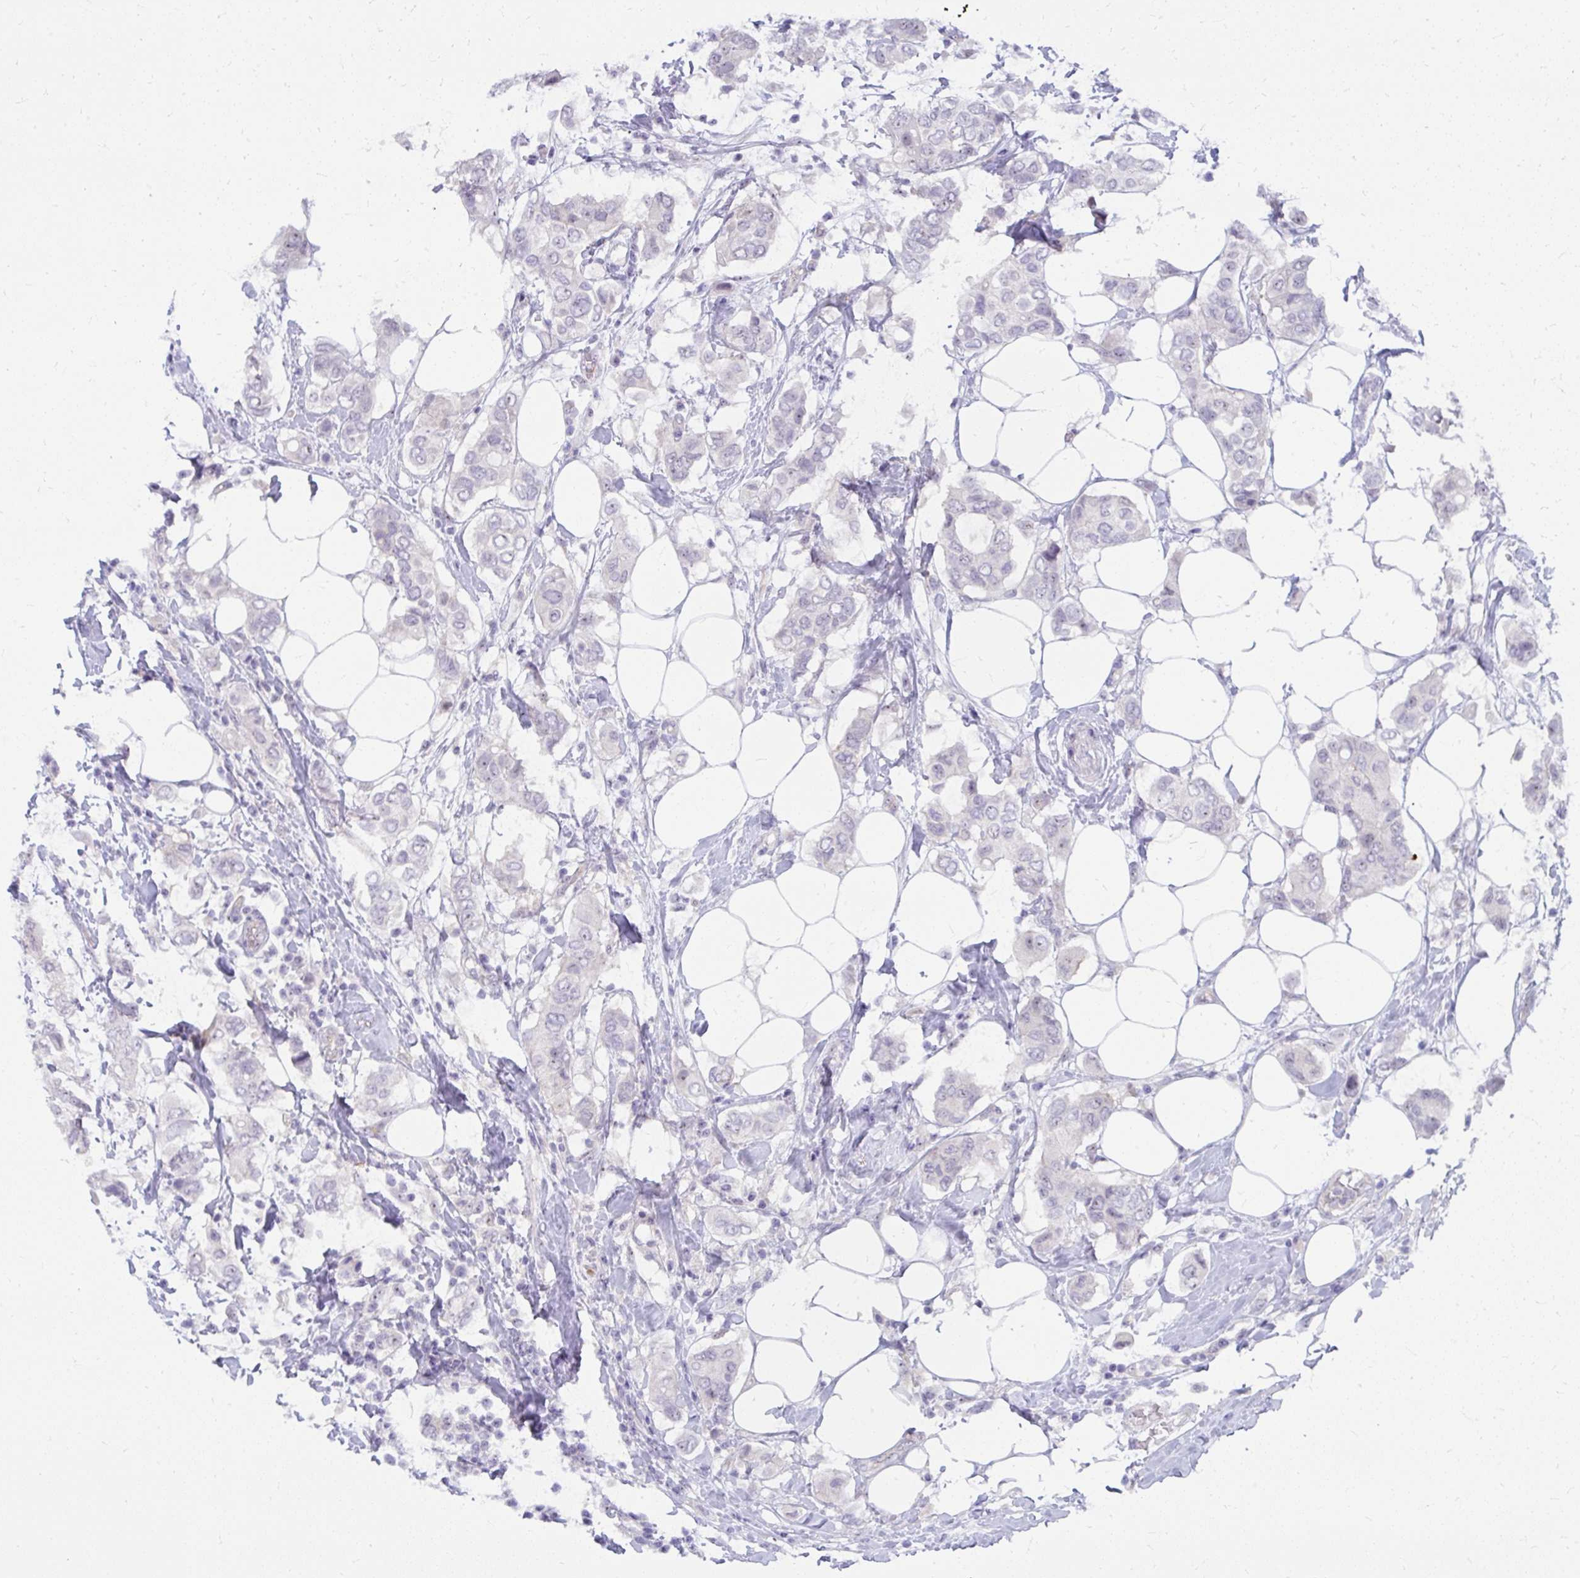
{"staining": {"intensity": "negative", "quantity": "none", "location": "none"}, "tissue": "breast cancer", "cell_type": "Tumor cells", "image_type": "cancer", "snomed": [{"axis": "morphology", "description": "Lobular carcinoma"}, {"axis": "topography", "description": "Breast"}], "caption": "There is no significant positivity in tumor cells of breast cancer (lobular carcinoma). The staining was performed using DAB (3,3'-diaminobenzidine) to visualize the protein expression in brown, while the nuclei were stained in blue with hematoxylin (Magnification: 20x).", "gene": "MUS81", "patient": {"sex": "female", "age": 51}}